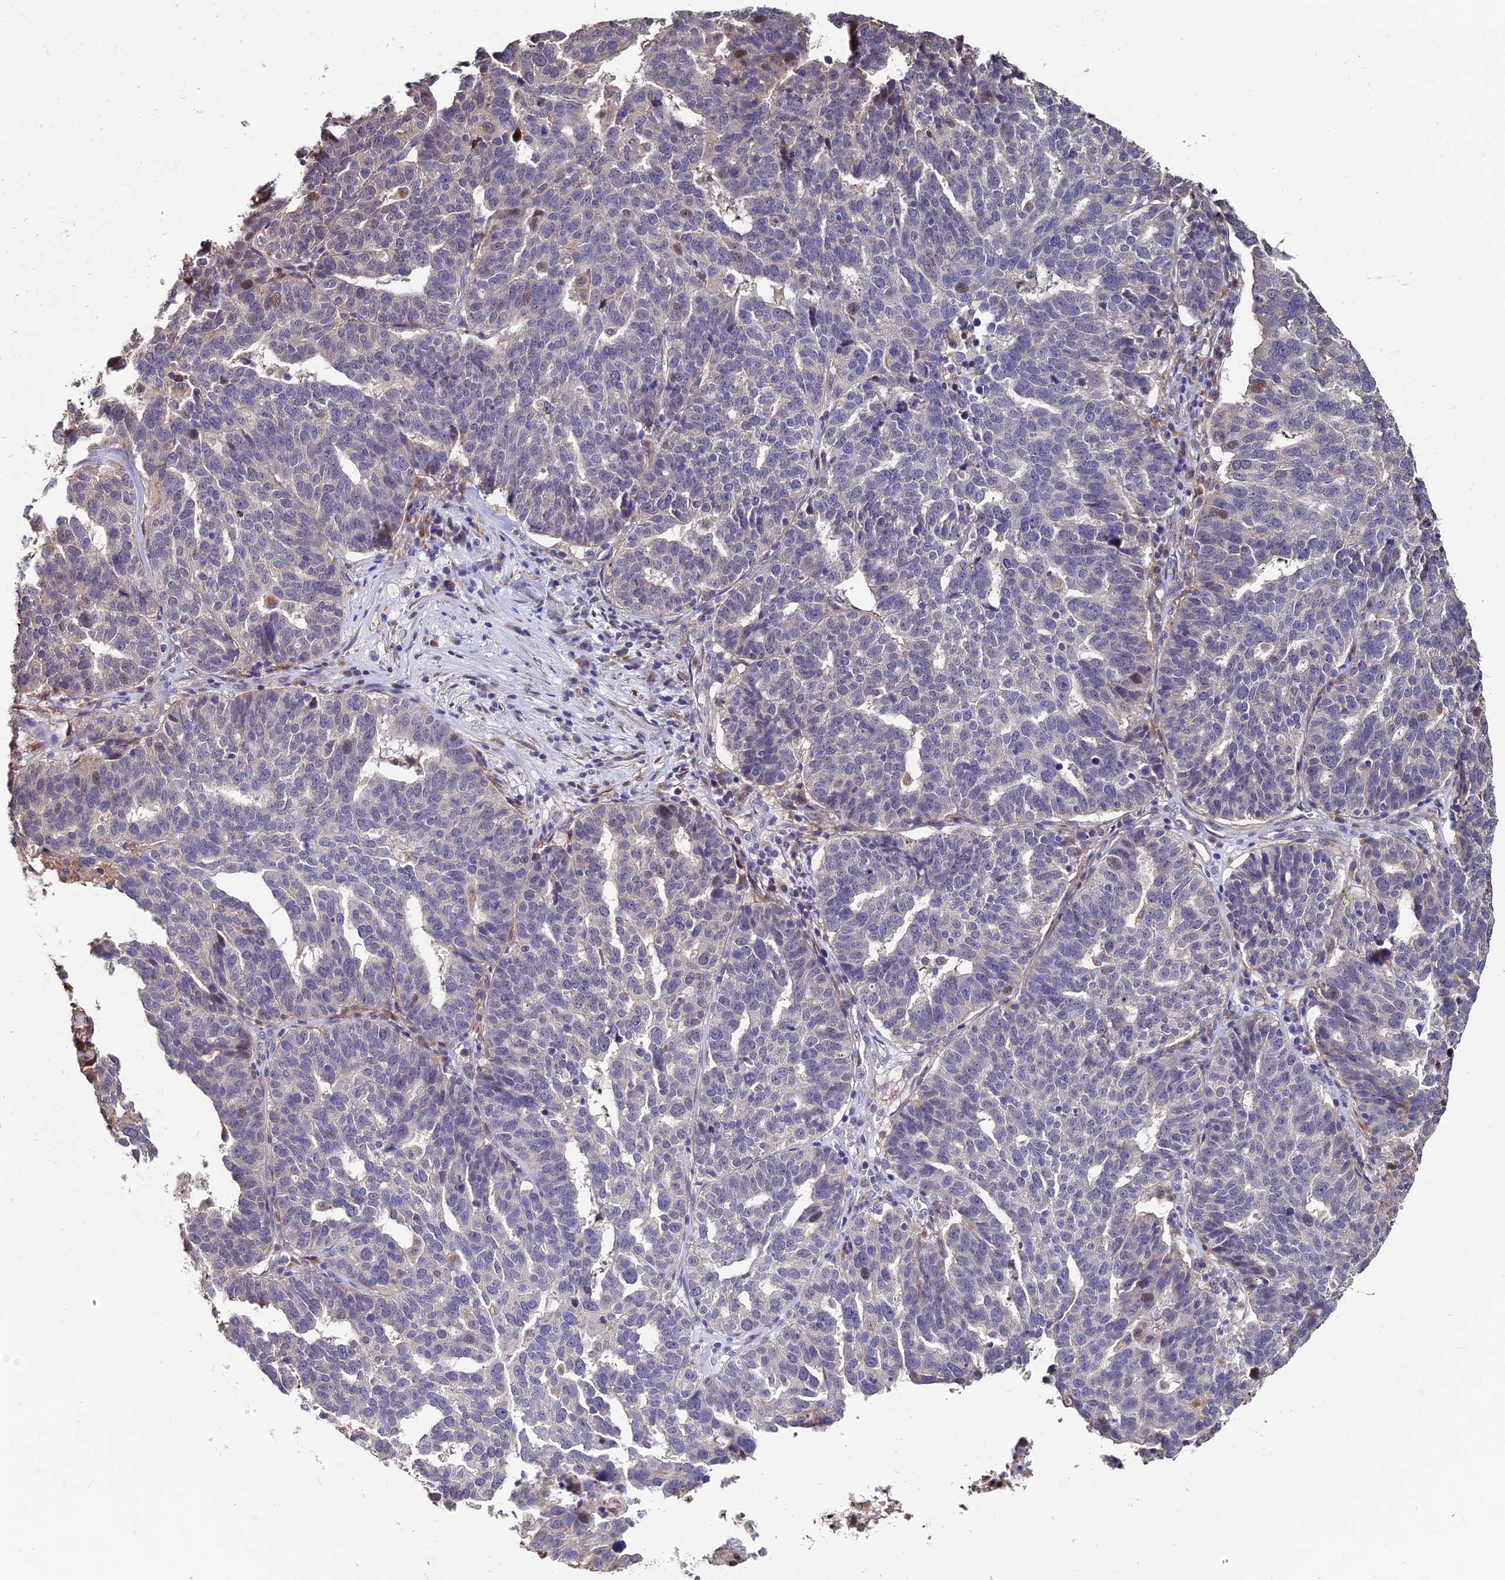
{"staining": {"intensity": "negative", "quantity": "none", "location": "none"}, "tissue": "ovarian cancer", "cell_type": "Tumor cells", "image_type": "cancer", "snomed": [{"axis": "morphology", "description": "Cystadenocarcinoma, serous, NOS"}, {"axis": "topography", "description": "Ovary"}], "caption": "Tumor cells show no significant expression in serous cystadenocarcinoma (ovarian). Nuclei are stained in blue.", "gene": "ACTR5", "patient": {"sex": "female", "age": 59}}